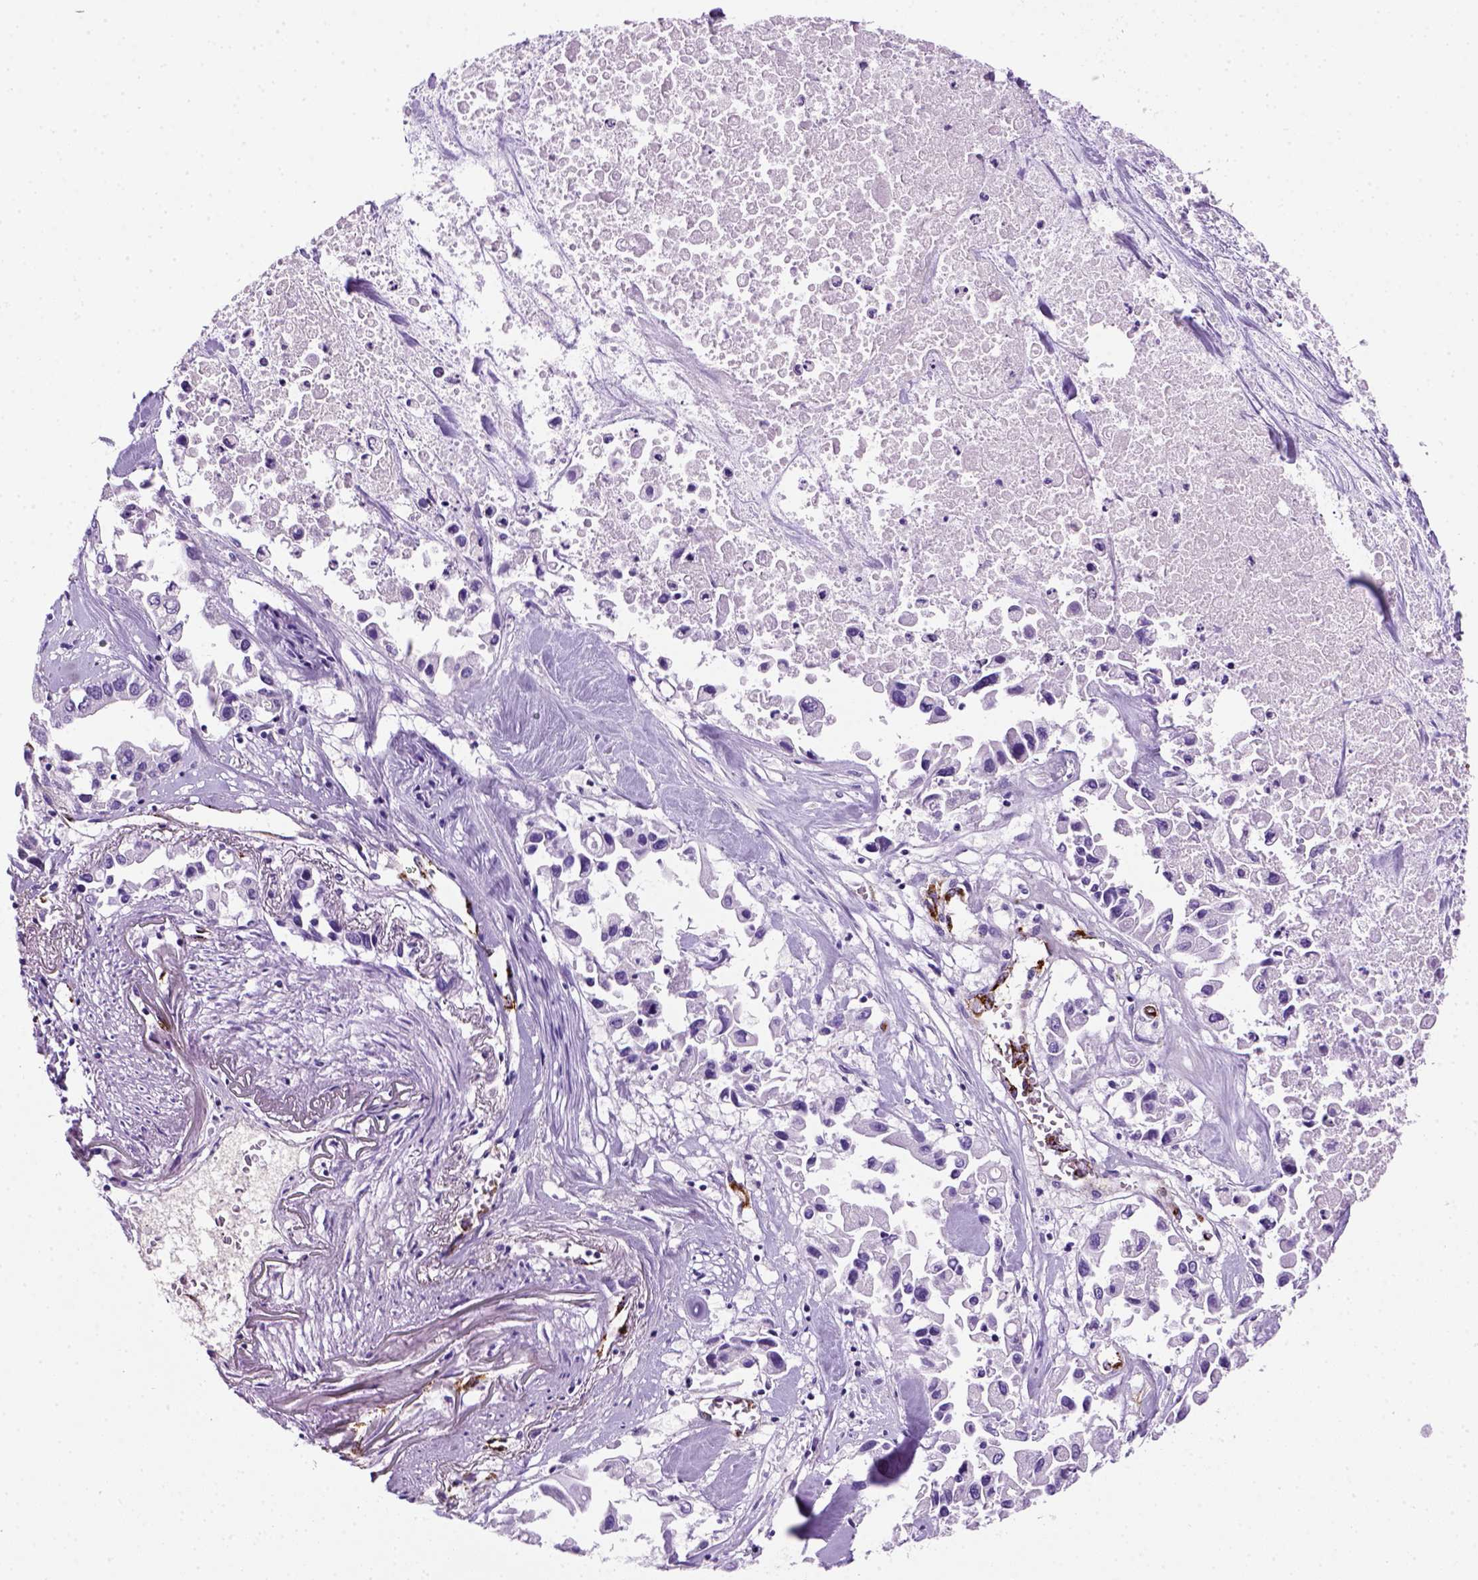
{"staining": {"intensity": "negative", "quantity": "none", "location": "none"}, "tissue": "pancreatic cancer", "cell_type": "Tumor cells", "image_type": "cancer", "snomed": [{"axis": "morphology", "description": "Adenocarcinoma, NOS"}, {"axis": "topography", "description": "Pancreas"}], "caption": "IHC histopathology image of adenocarcinoma (pancreatic) stained for a protein (brown), which displays no expression in tumor cells.", "gene": "VWF", "patient": {"sex": "female", "age": 83}}